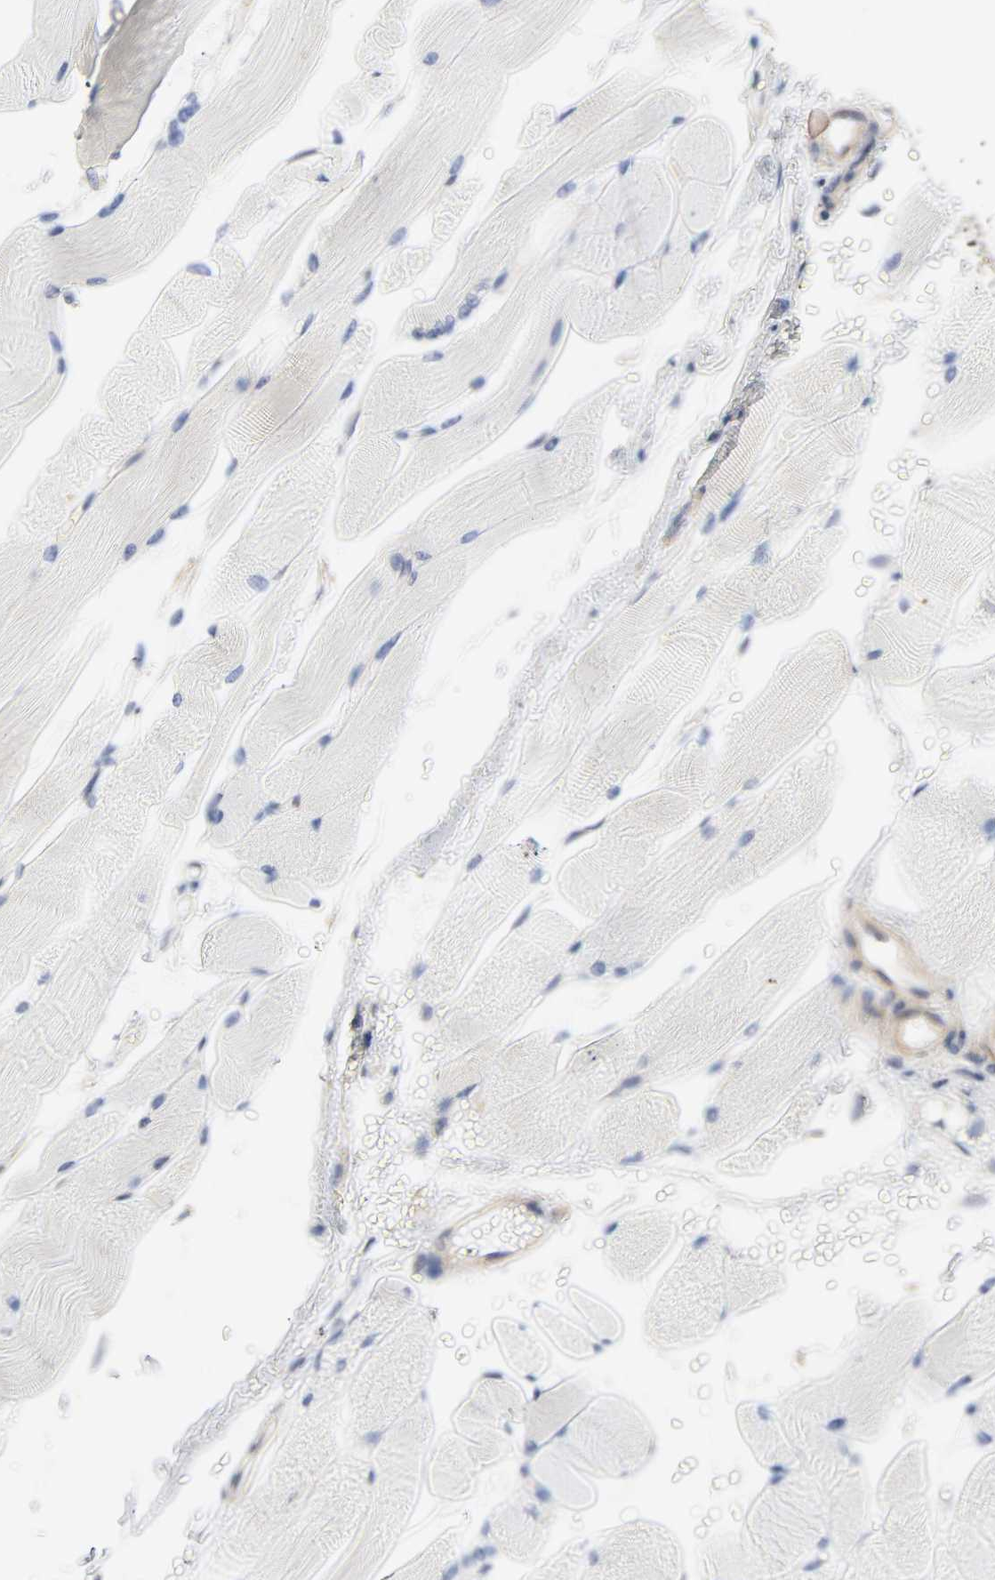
{"staining": {"intensity": "weak", "quantity": "<25%", "location": "cytoplasmic/membranous"}, "tissue": "skeletal muscle", "cell_type": "Myocytes", "image_type": "normal", "snomed": [{"axis": "morphology", "description": "Normal tissue, NOS"}, {"axis": "topography", "description": "Skeletal muscle"}, {"axis": "topography", "description": "Peripheral nerve tissue"}], "caption": "This photomicrograph is of normal skeletal muscle stained with immunohistochemistry to label a protein in brown with the nuclei are counter-stained blue. There is no positivity in myocytes. The staining is performed using DAB brown chromogen with nuclei counter-stained in using hematoxylin.", "gene": "PRKAB1", "patient": {"sex": "female", "age": 84}}